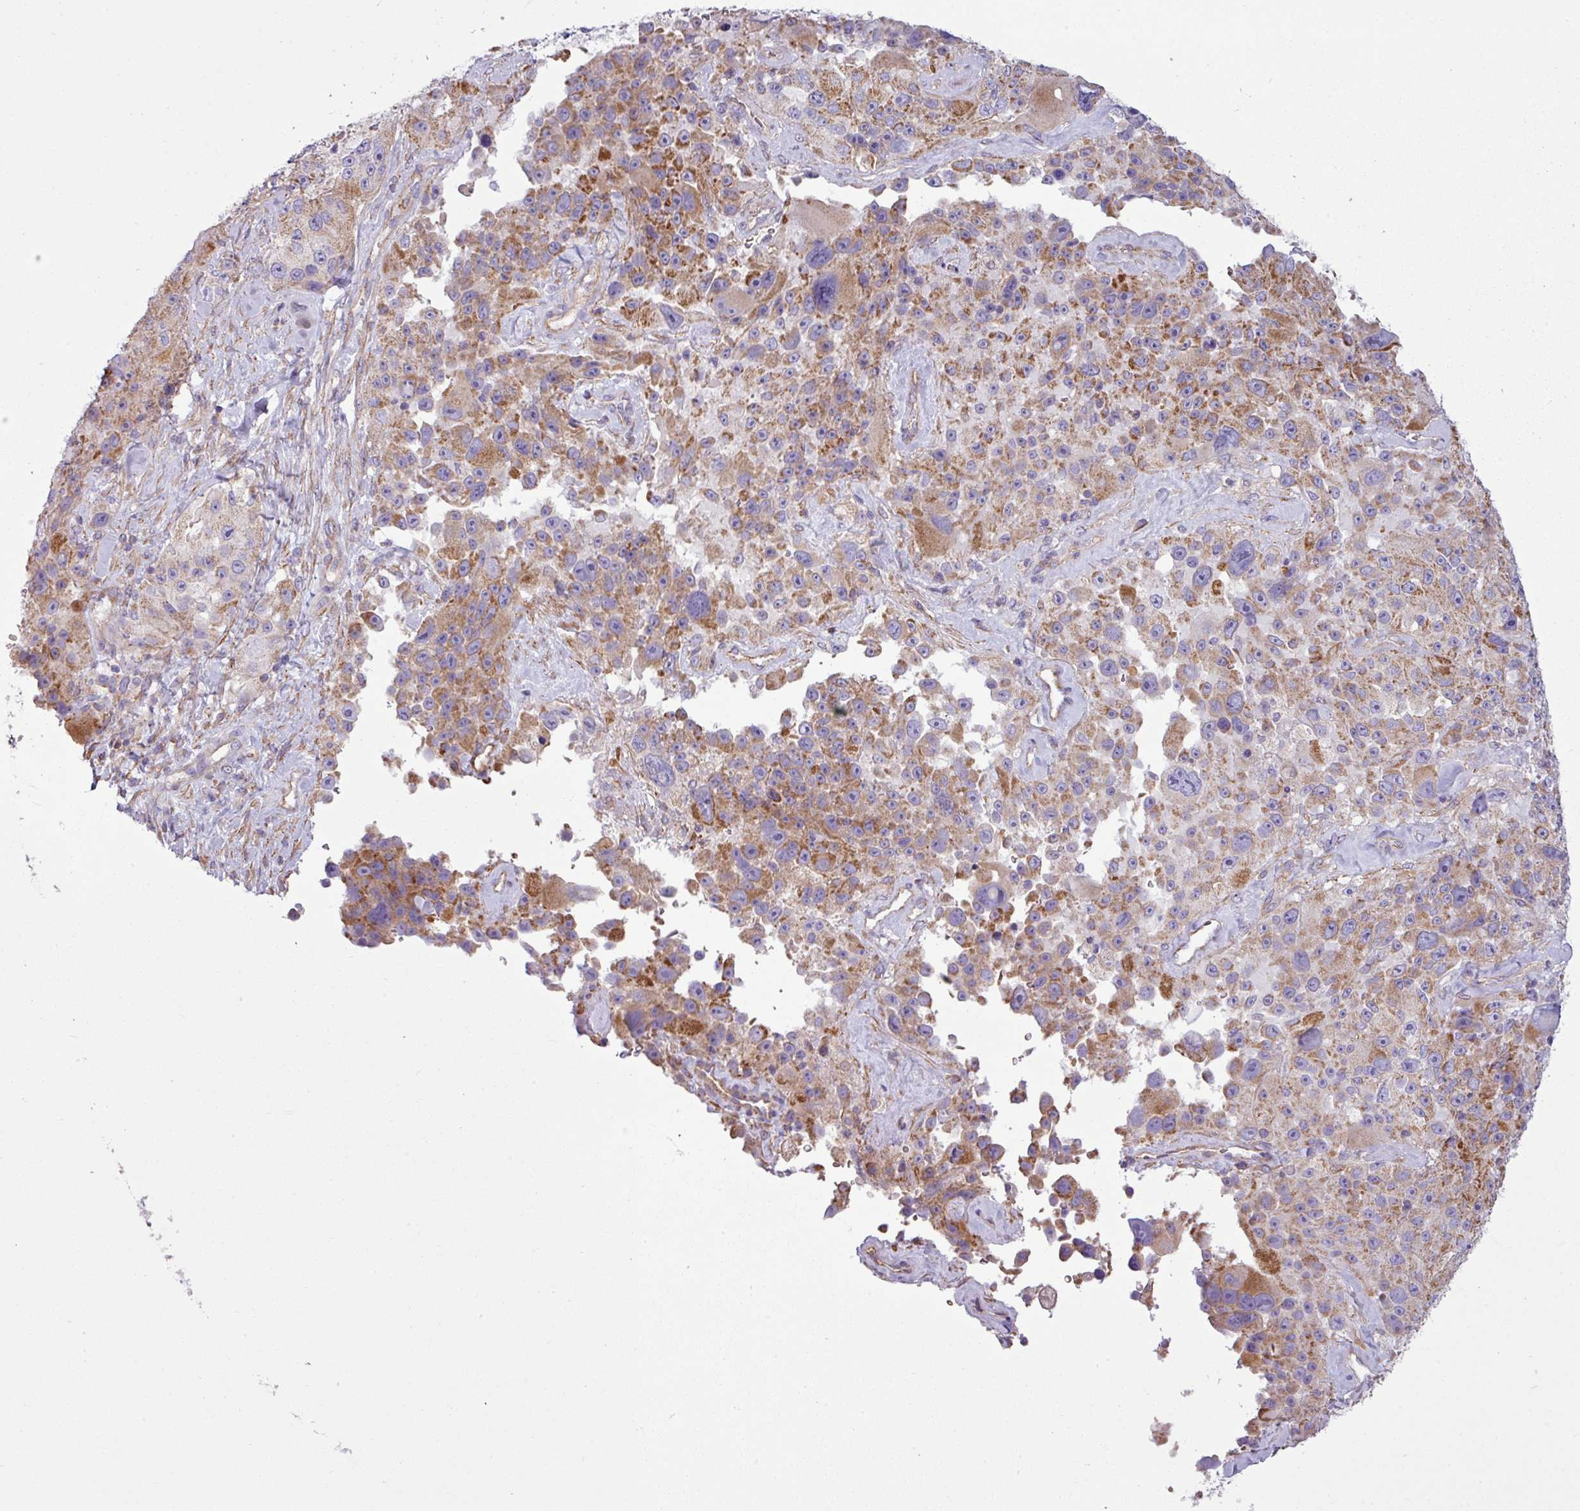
{"staining": {"intensity": "moderate", "quantity": "25%-75%", "location": "cytoplasmic/membranous"}, "tissue": "melanoma", "cell_type": "Tumor cells", "image_type": "cancer", "snomed": [{"axis": "morphology", "description": "Malignant melanoma, Metastatic site"}, {"axis": "topography", "description": "Lymph node"}], "caption": "Malignant melanoma (metastatic site) was stained to show a protein in brown. There is medium levels of moderate cytoplasmic/membranous positivity in approximately 25%-75% of tumor cells.", "gene": "BTN2A2", "patient": {"sex": "male", "age": 62}}